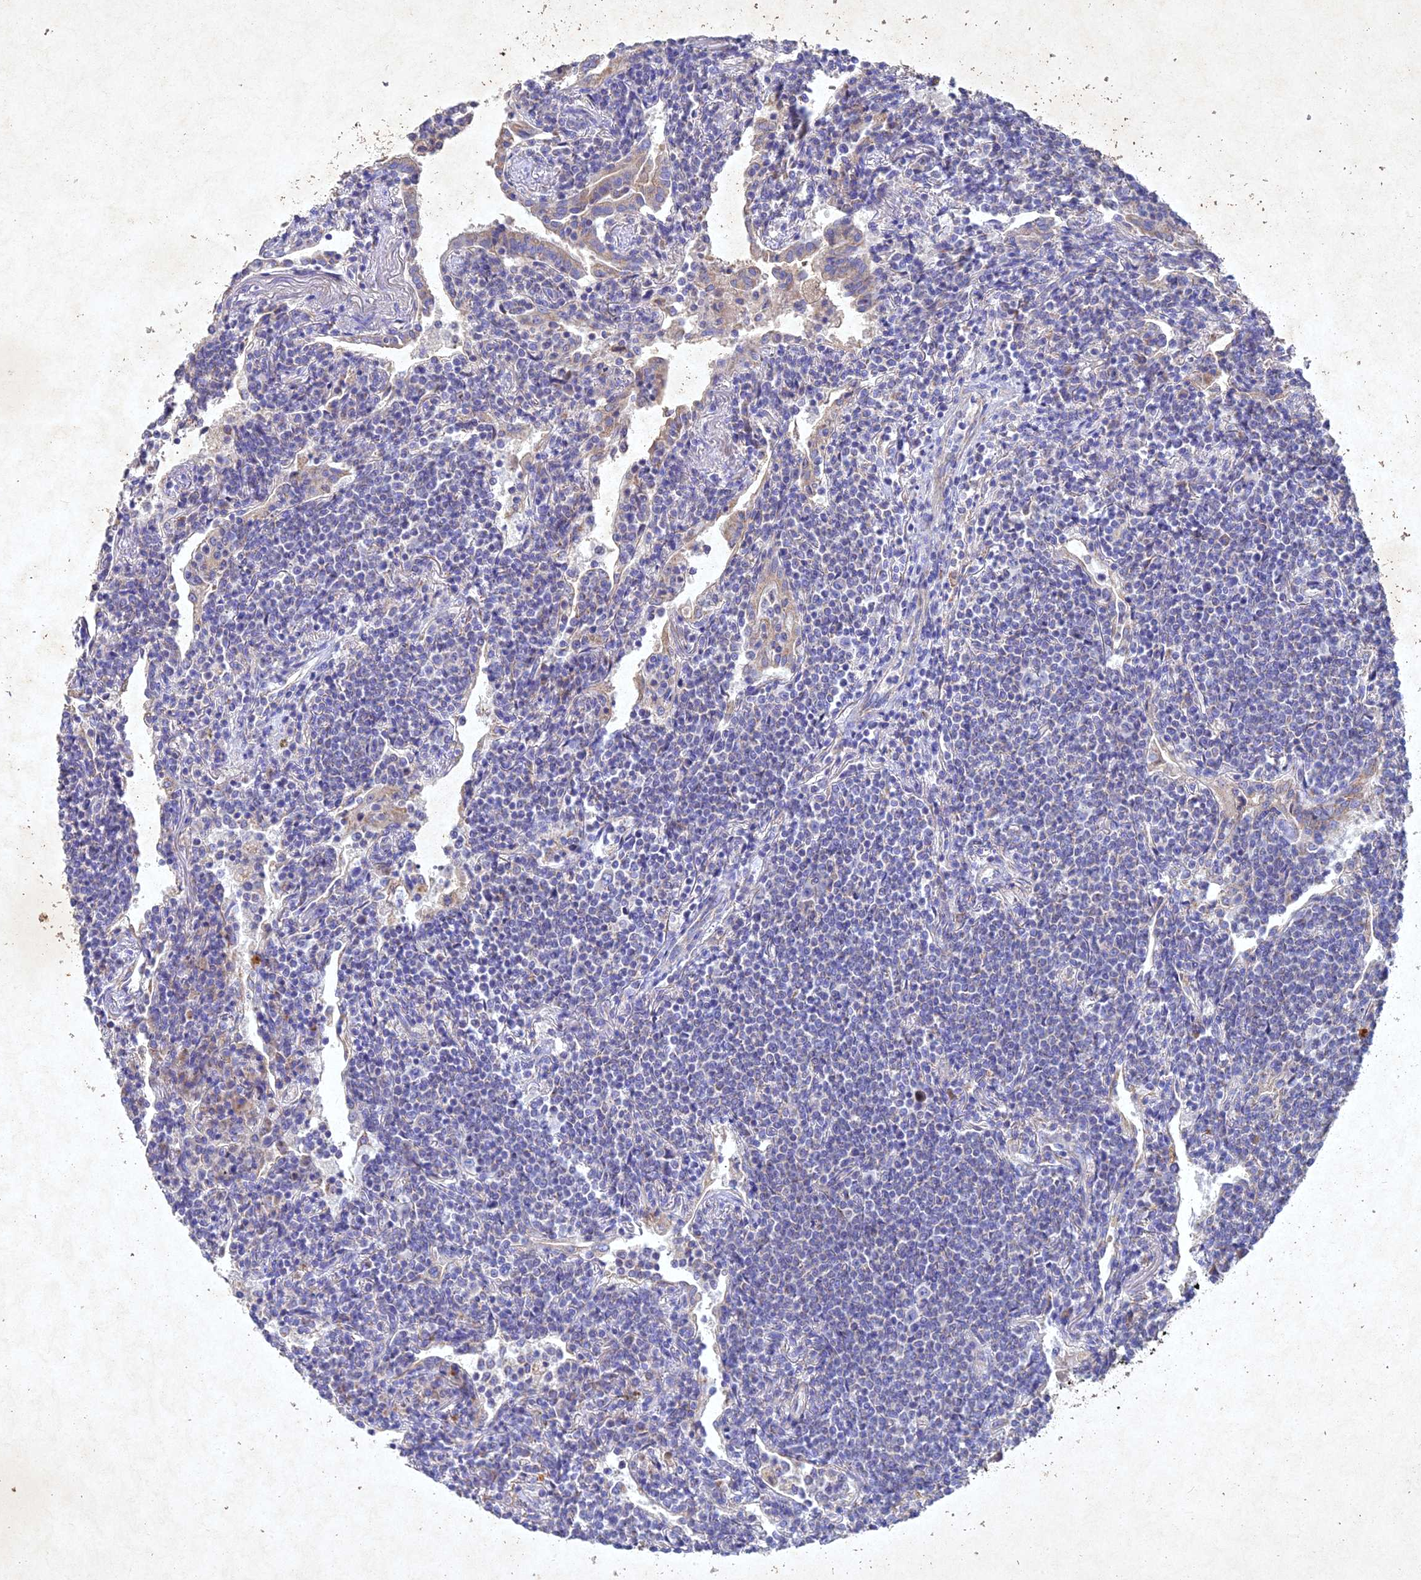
{"staining": {"intensity": "negative", "quantity": "none", "location": "none"}, "tissue": "lymphoma", "cell_type": "Tumor cells", "image_type": "cancer", "snomed": [{"axis": "morphology", "description": "Malignant lymphoma, non-Hodgkin's type, Low grade"}, {"axis": "topography", "description": "Lung"}], "caption": "Malignant lymphoma, non-Hodgkin's type (low-grade) was stained to show a protein in brown. There is no significant positivity in tumor cells. (DAB (3,3'-diaminobenzidine) immunohistochemistry with hematoxylin counter stain).", "gene": "NDUFV1", "patient": {"sex": "female", "age": 71}}